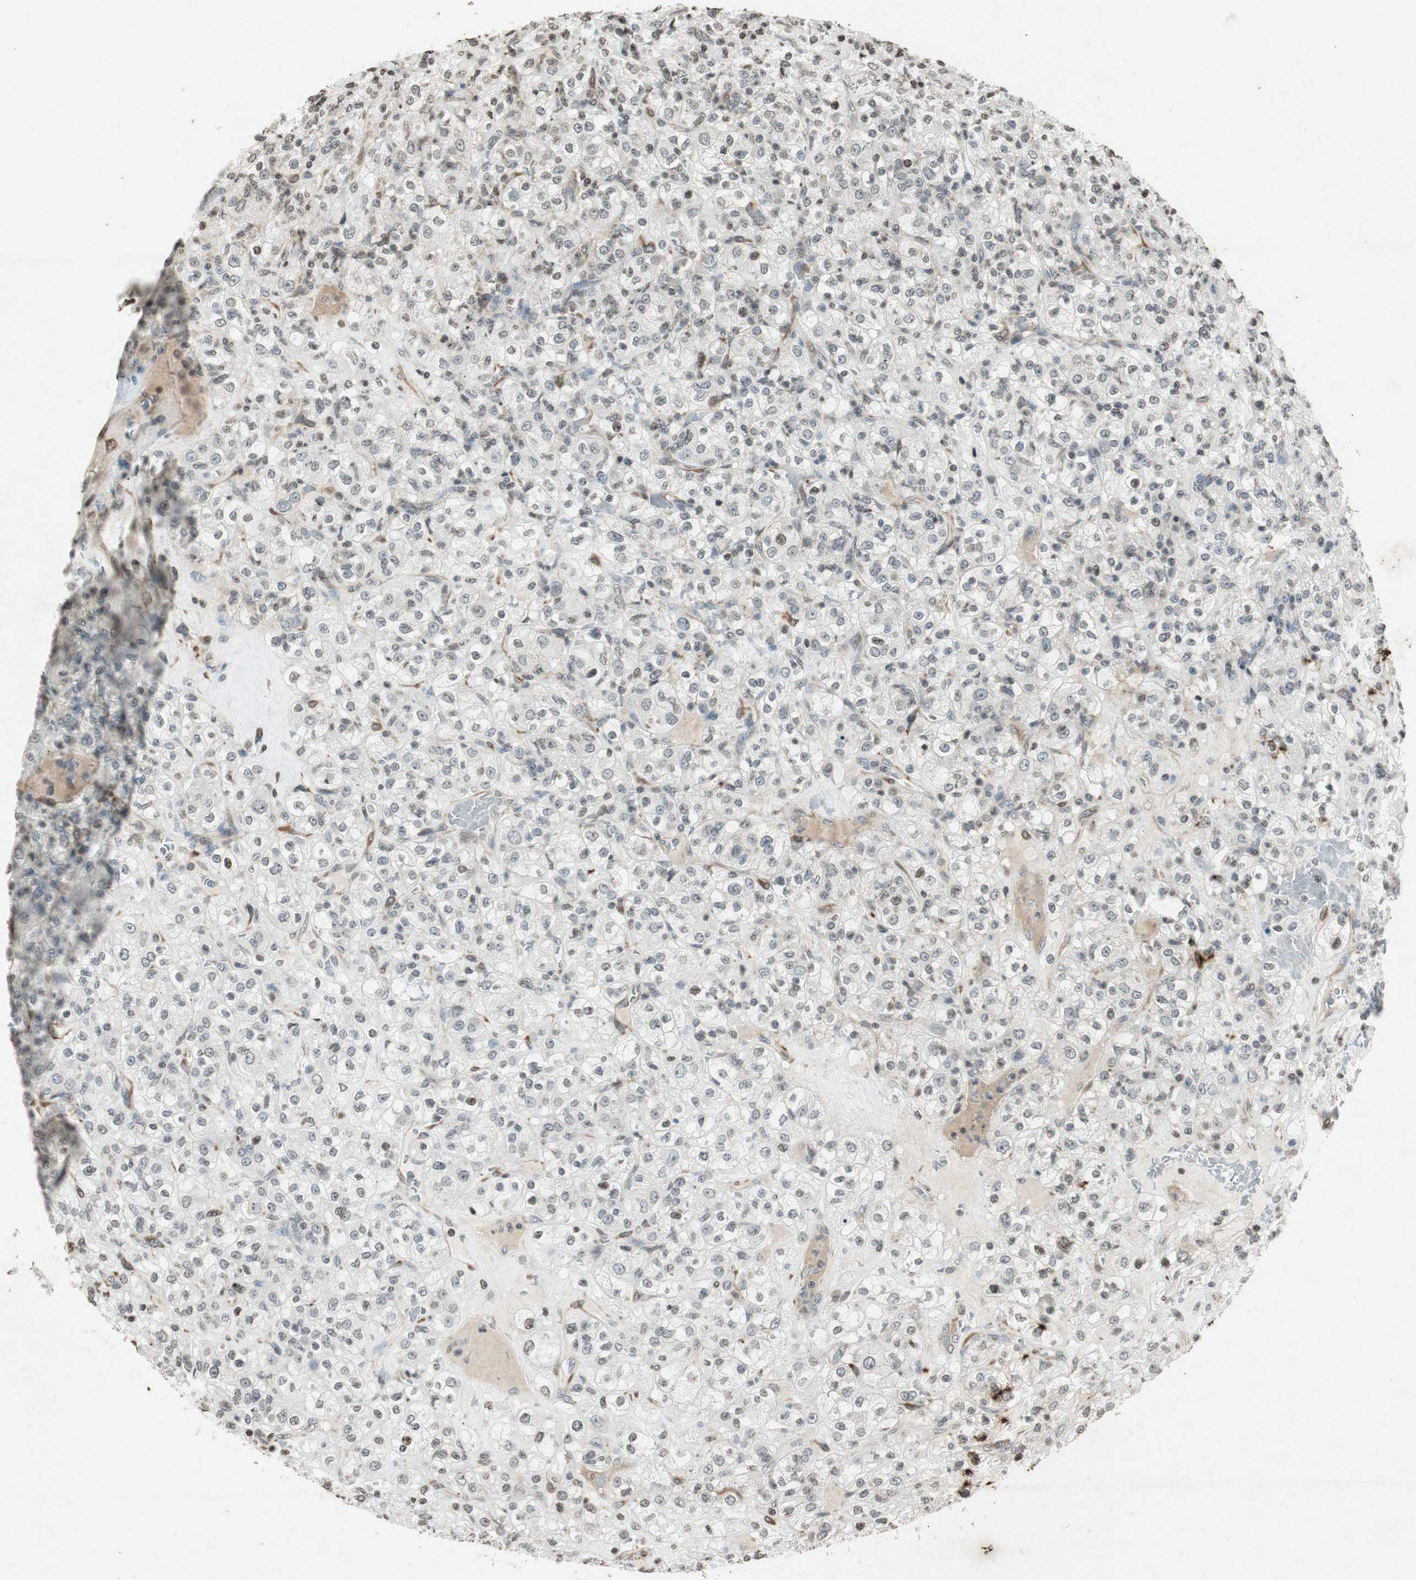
{"staining": {"intensity": "weak", "quantity": "<25%", "location": "nuclear"}, "tissue": "renal cancer", "cell_type": "Tumor cells", "image_type": "cancer", "snomed": [{"axis": "morphology", "description": "Normal tissue, NOS"}, {"axis": "morphology", "description": "Adenocarcinoma, NOS"}, {"axis": "topography", "description": "Kidney"}], "caption": "There is no significant staining in tumor cells of renal adenocarcinoma. The staining was performed using DAB to visualize the protein expression in brown, while the nuclei were stained in blue with hematoxylin (Magnification: 20x).", "gene": "PRKG1", "patient": {"sex": "female", "age": 72}}